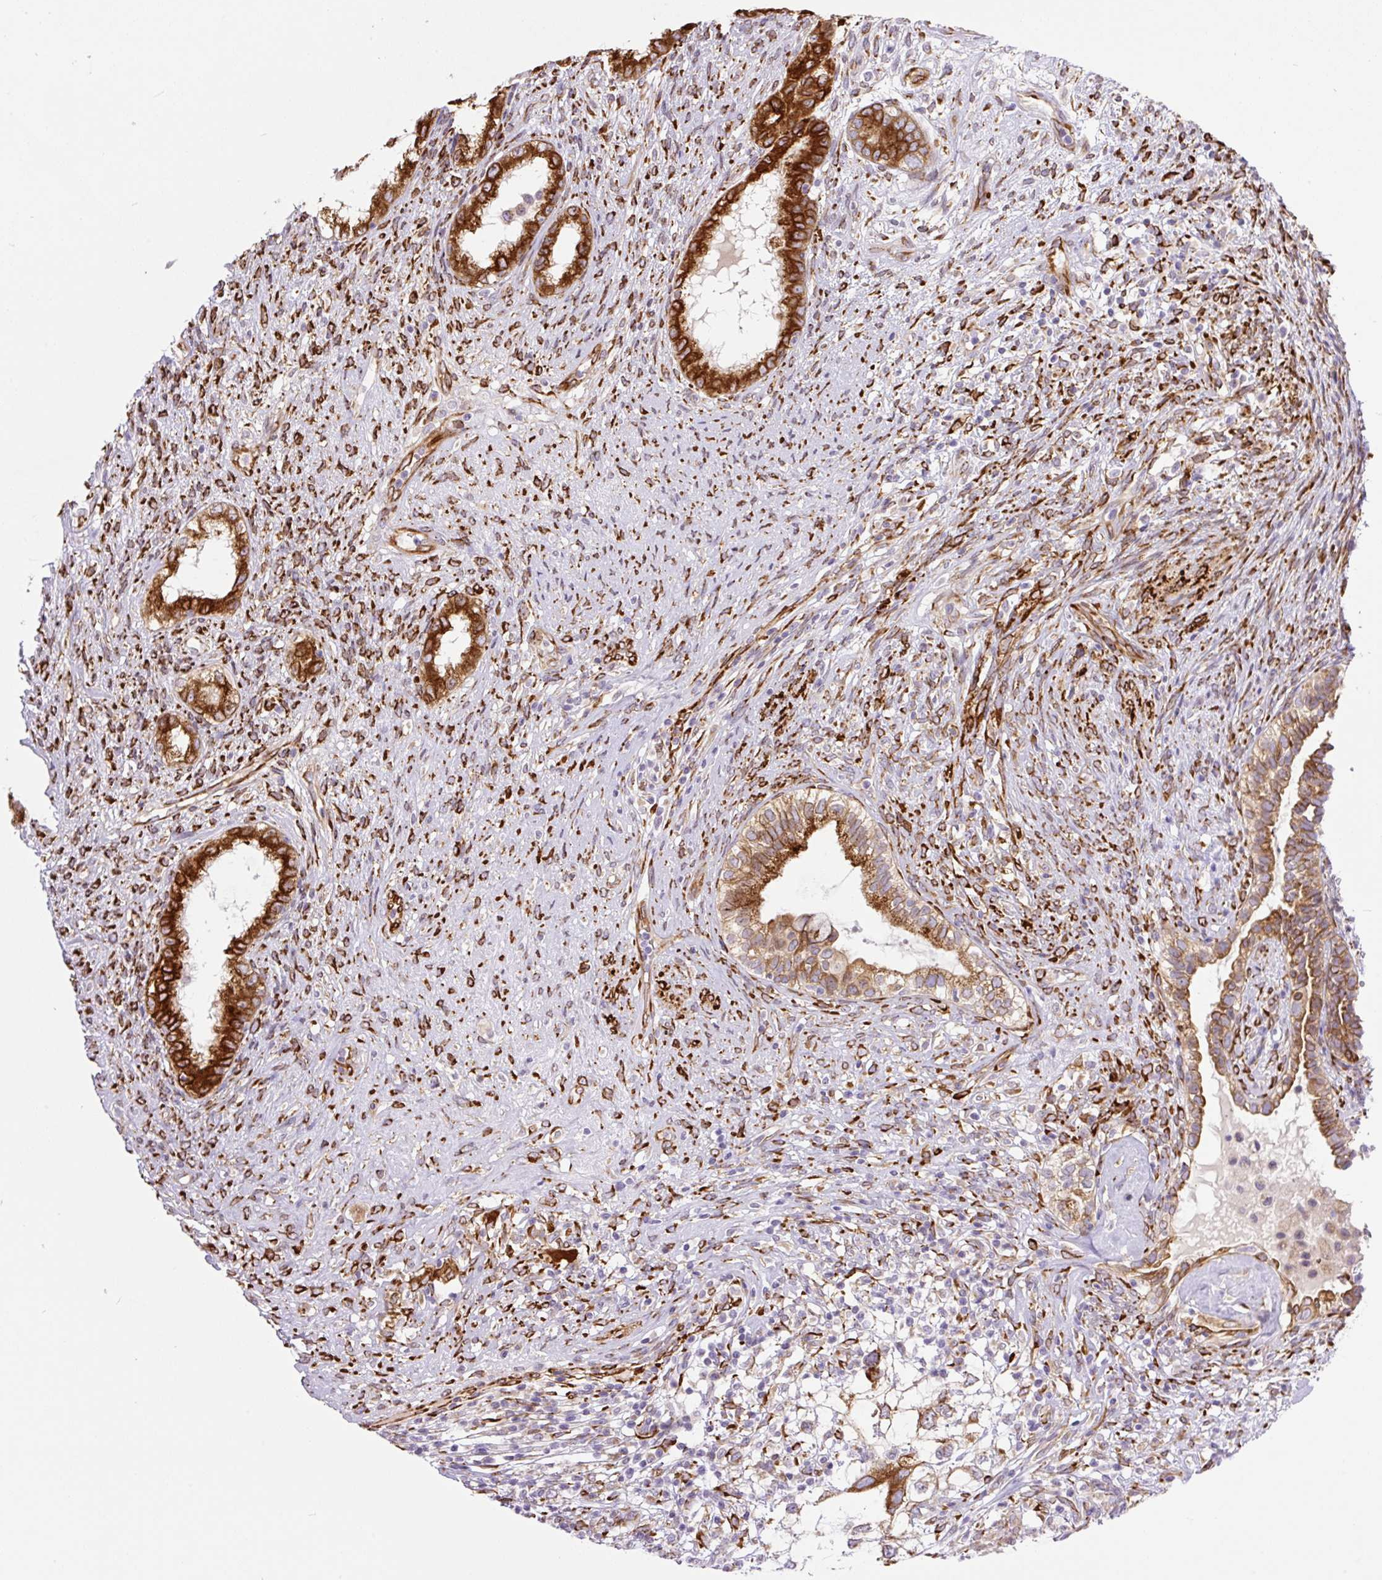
{"staining": {"intensity": "strong", "quantity": ">75%", "location": "cytoplasmic/membranous"}, "tissue": "testis cancer", "cell_type": "Tumor cells", "image_type": "cancer", "snomed": [{"axis": "morphology", "description": "Seminoma, NOS"}, {"axis": "morphology", "description": "Carcinoma, Embryonal, NOS"}, {"axis": "topography", "description": "Testis"}], "caption": "Testis embryonal carcinoma stained with DAB immunohistochemistry demonstrates high levels of strong cytoplasmic/membranous expression in about >75% of tumor cells.", "gene": "RAB30", "patient": {"sex": "male", "age": 41}}